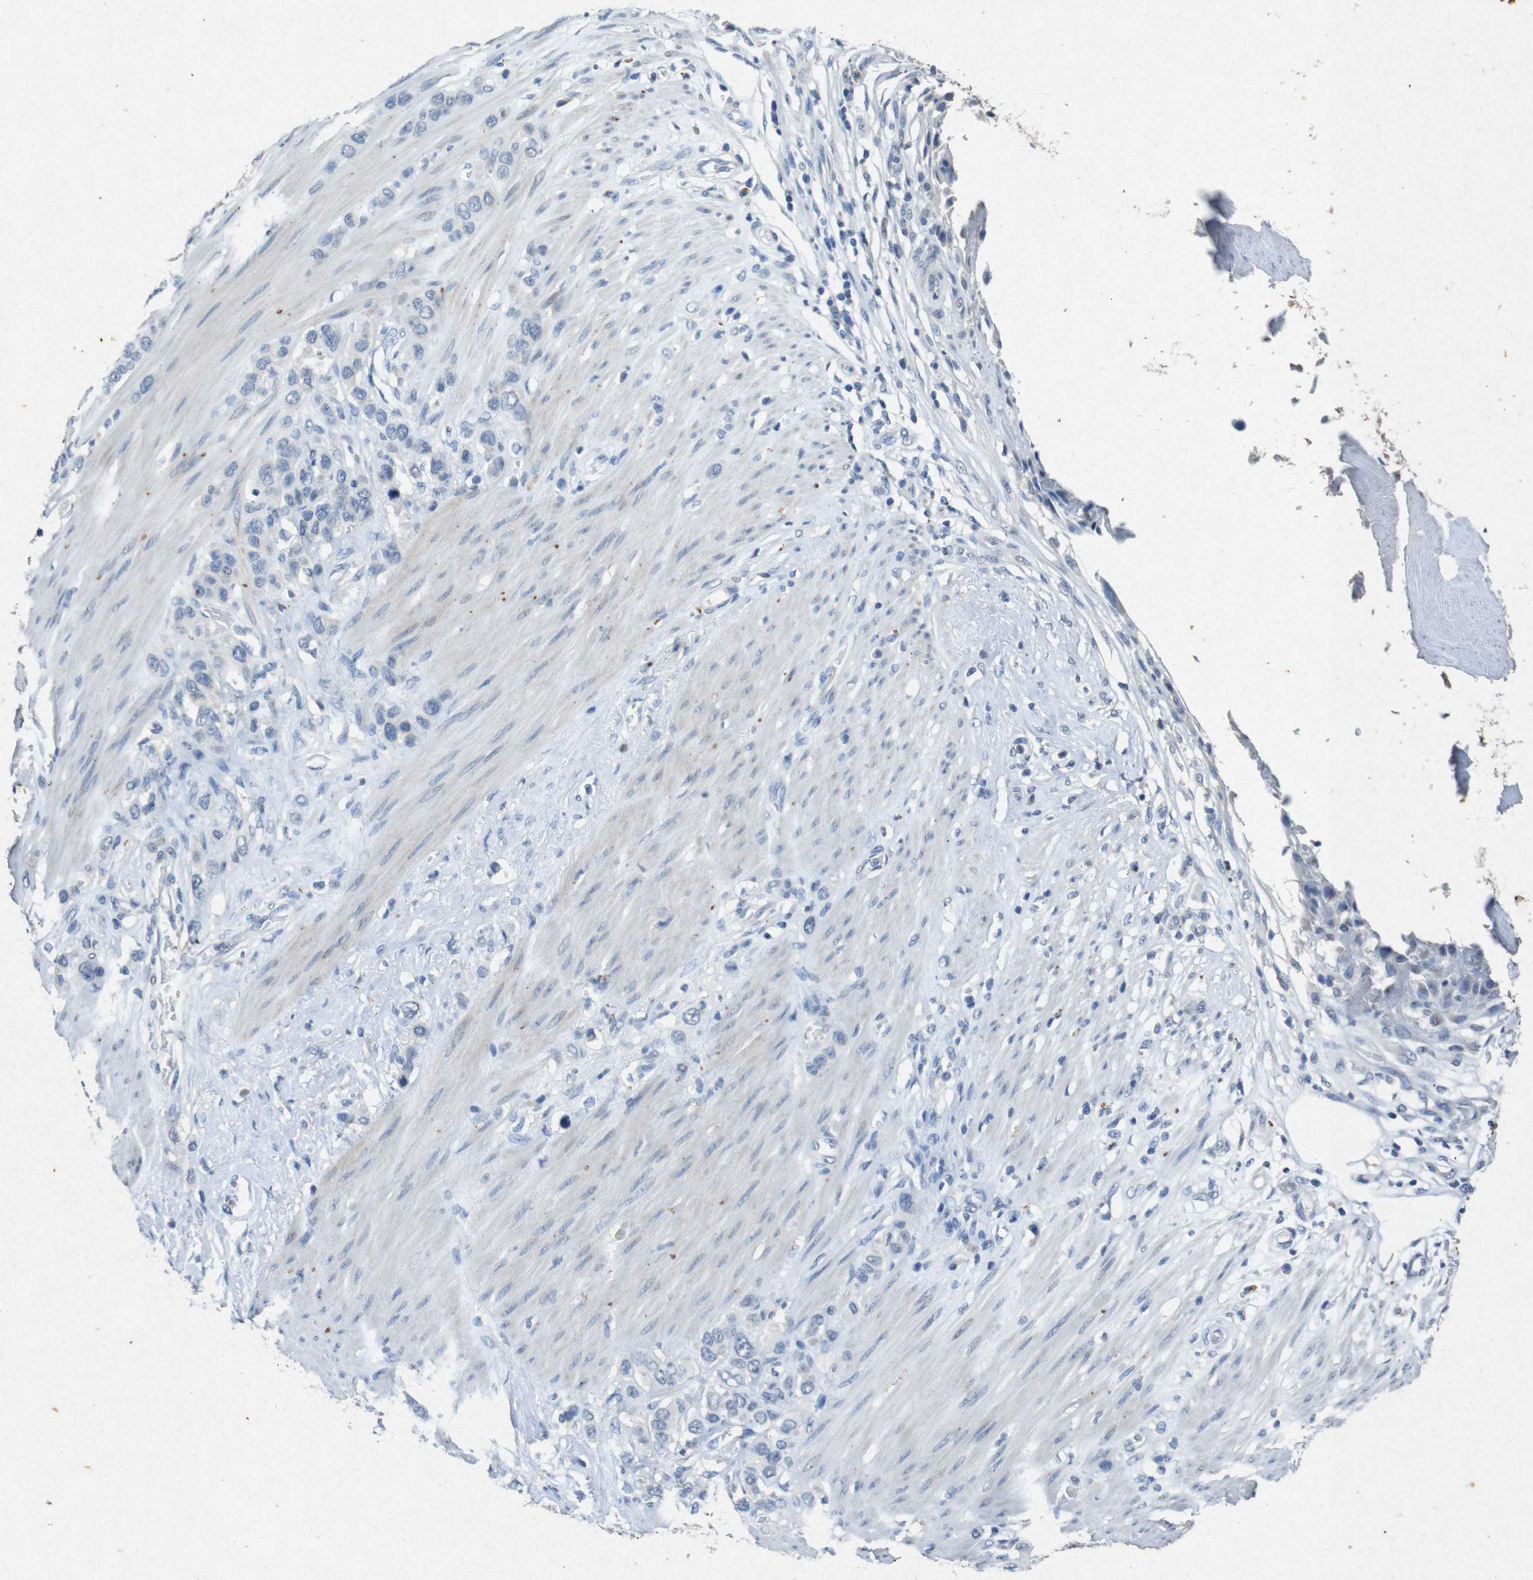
{"staining": {"intensity": "negative", "quantity": "none", "location": "none"}, "tissue": "stomach cancer", "cell_type": "Tumor cells", "image_type": "cancer", "snomed": [{"axis": "morphology", "description": "Adenocarcinoma, NOS"}, {"axis": "morphology", "description": "Adenocarcinoma, High grade"}, {"axis": "topography", "description": "Stomach, upper"}, {"axis": "topography", "description": "Stomach, lower"}], "caption": "IHC micrograph of stomach adenocarcinoma (high-grade) stained for a protein (brown), which reveals no expression in tumor cells.", "gene": "STBD1", "patient": {"sex": "female", "age": 65}}